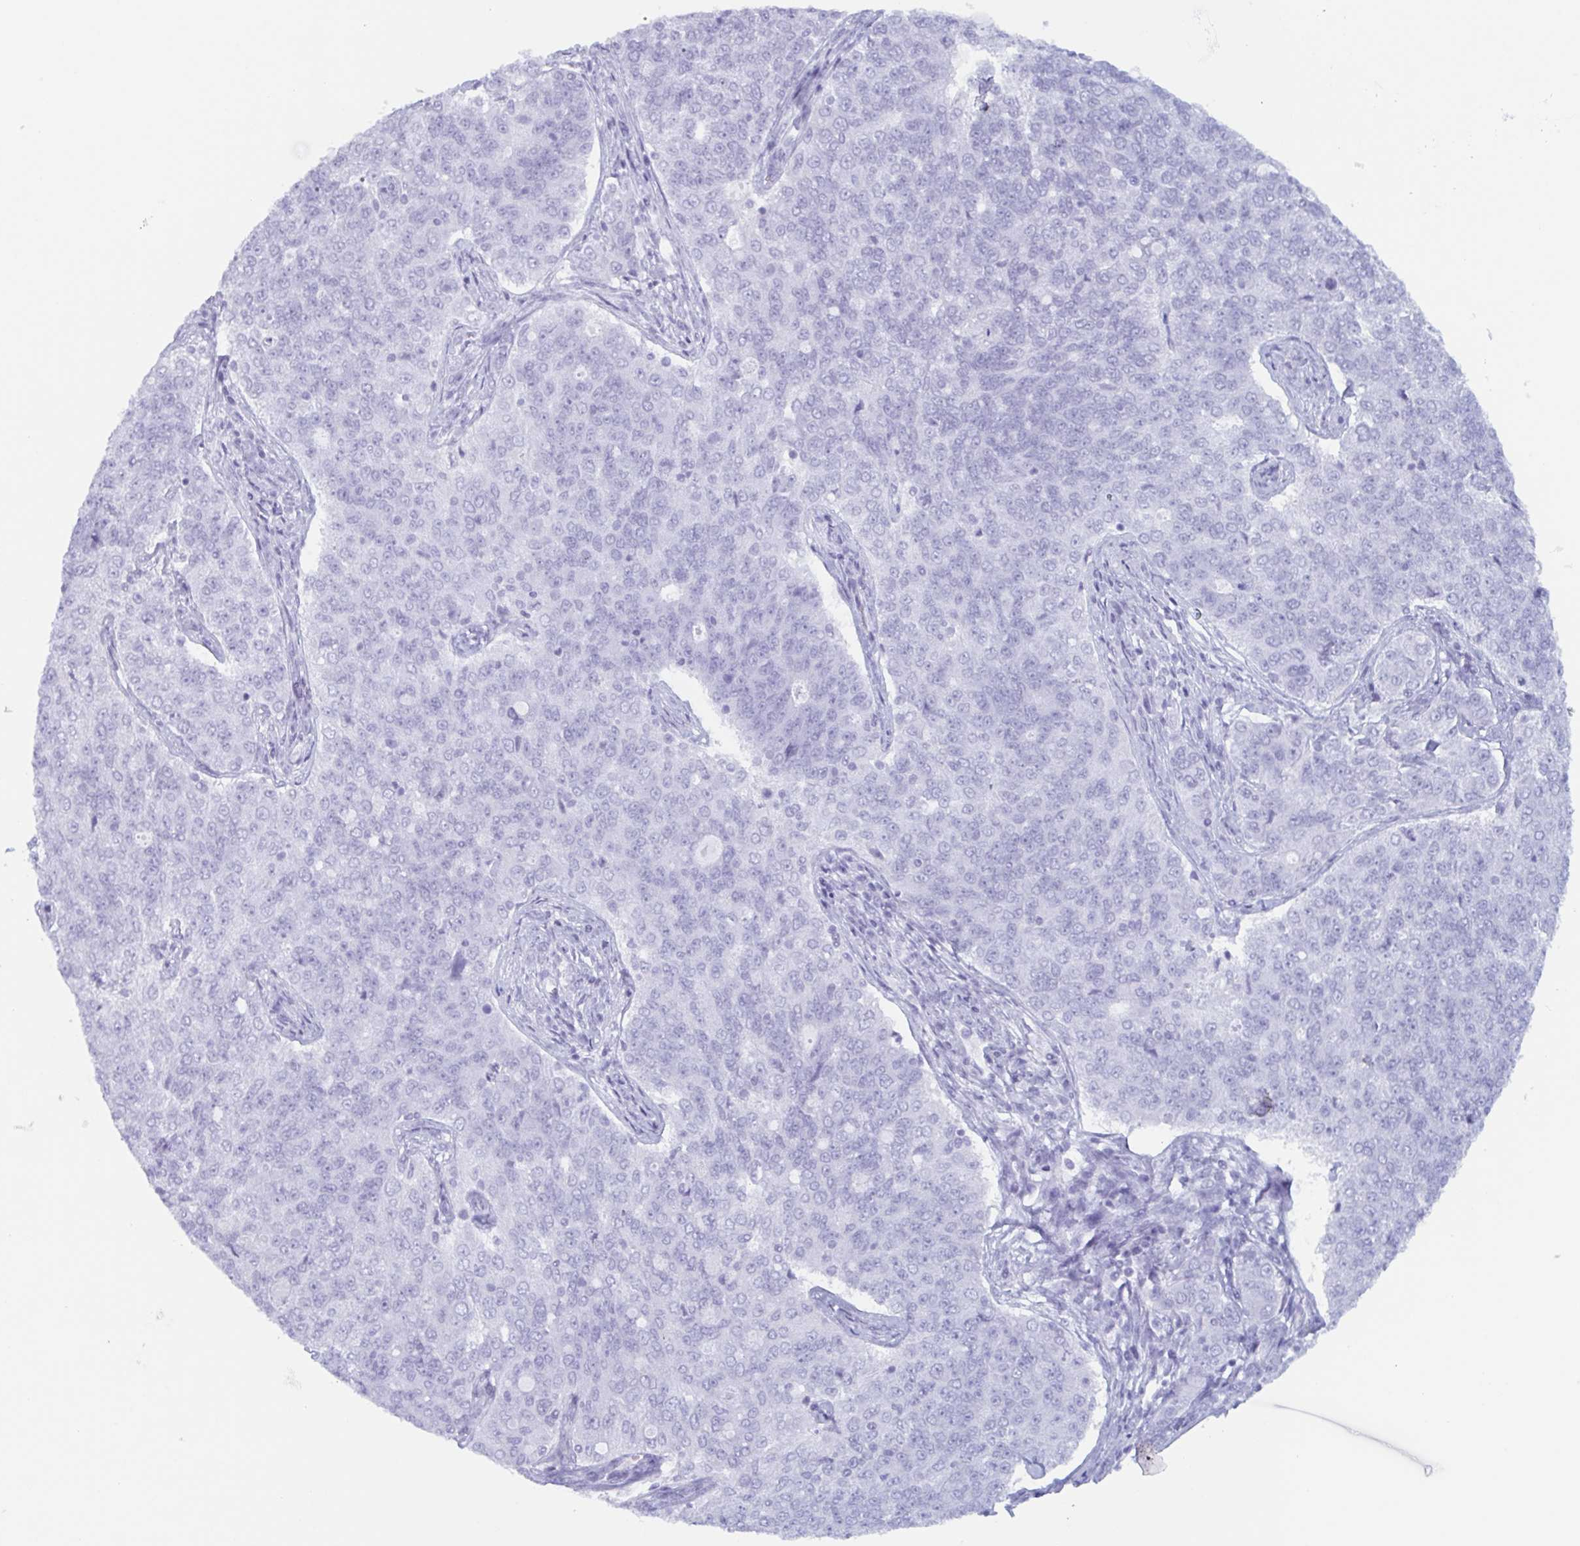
{"staining": {"intensity": "negative", "quantity": "none", "location": "none"}, "tissue": "endometrial cancer", "cell_type": "Tumor cells", "image_type": "cancer", "snomed": [{"axis": "morphology", "description": "Adenocarcinoma, NOS"}, {"axis": "topography", "description": "Endometrium"}], "caption": "DAB (3,3'-diaminobenzidine) immunohistochemical staining of human endometrial cancer reveals no significant expression in tumor cells.", "gene": "BPI", "patient": {"sex": "female", "age": 43}}